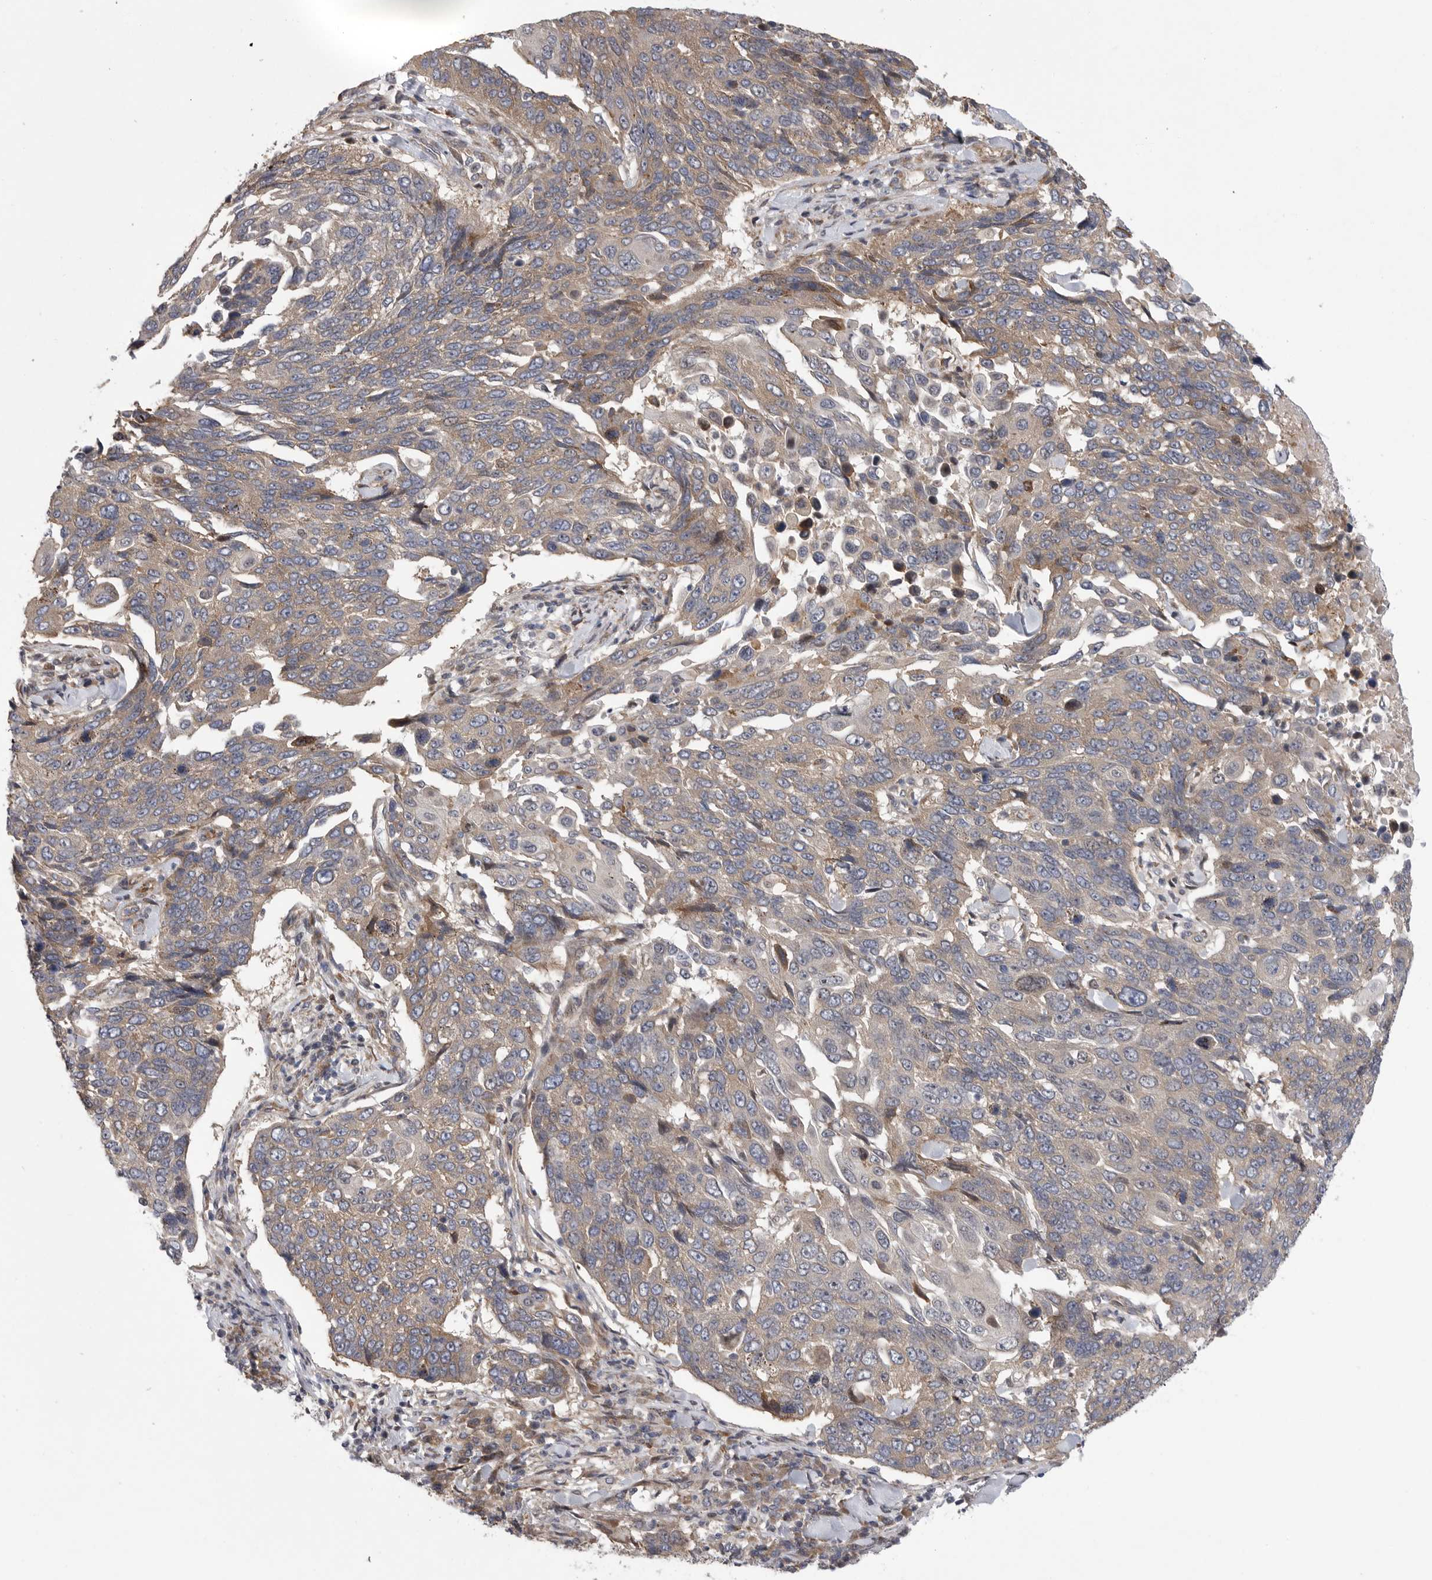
{"staining": {"intensity": "weak", "quantity": "25%-75%", "location": "cytoplasmic/membranous"}, "tissue": "lung cancer", "cell_type": "Tumor cells", "image_type": "cancer", "snomed": [{"axis": "morphology", "description": "Squamous cell carcinoma, NOS"}, {"axis": "topography", "description": "Lung"}], "caption": "Immunohistochemical staining of human squamous cell carcinoma (lung) reveals low levels of weak cytoplasmic/membranous staining in approximately 25%-75% of tumor cells.", "gene": "FBXO43", "patient": {"sex": "male", "age": 66}}